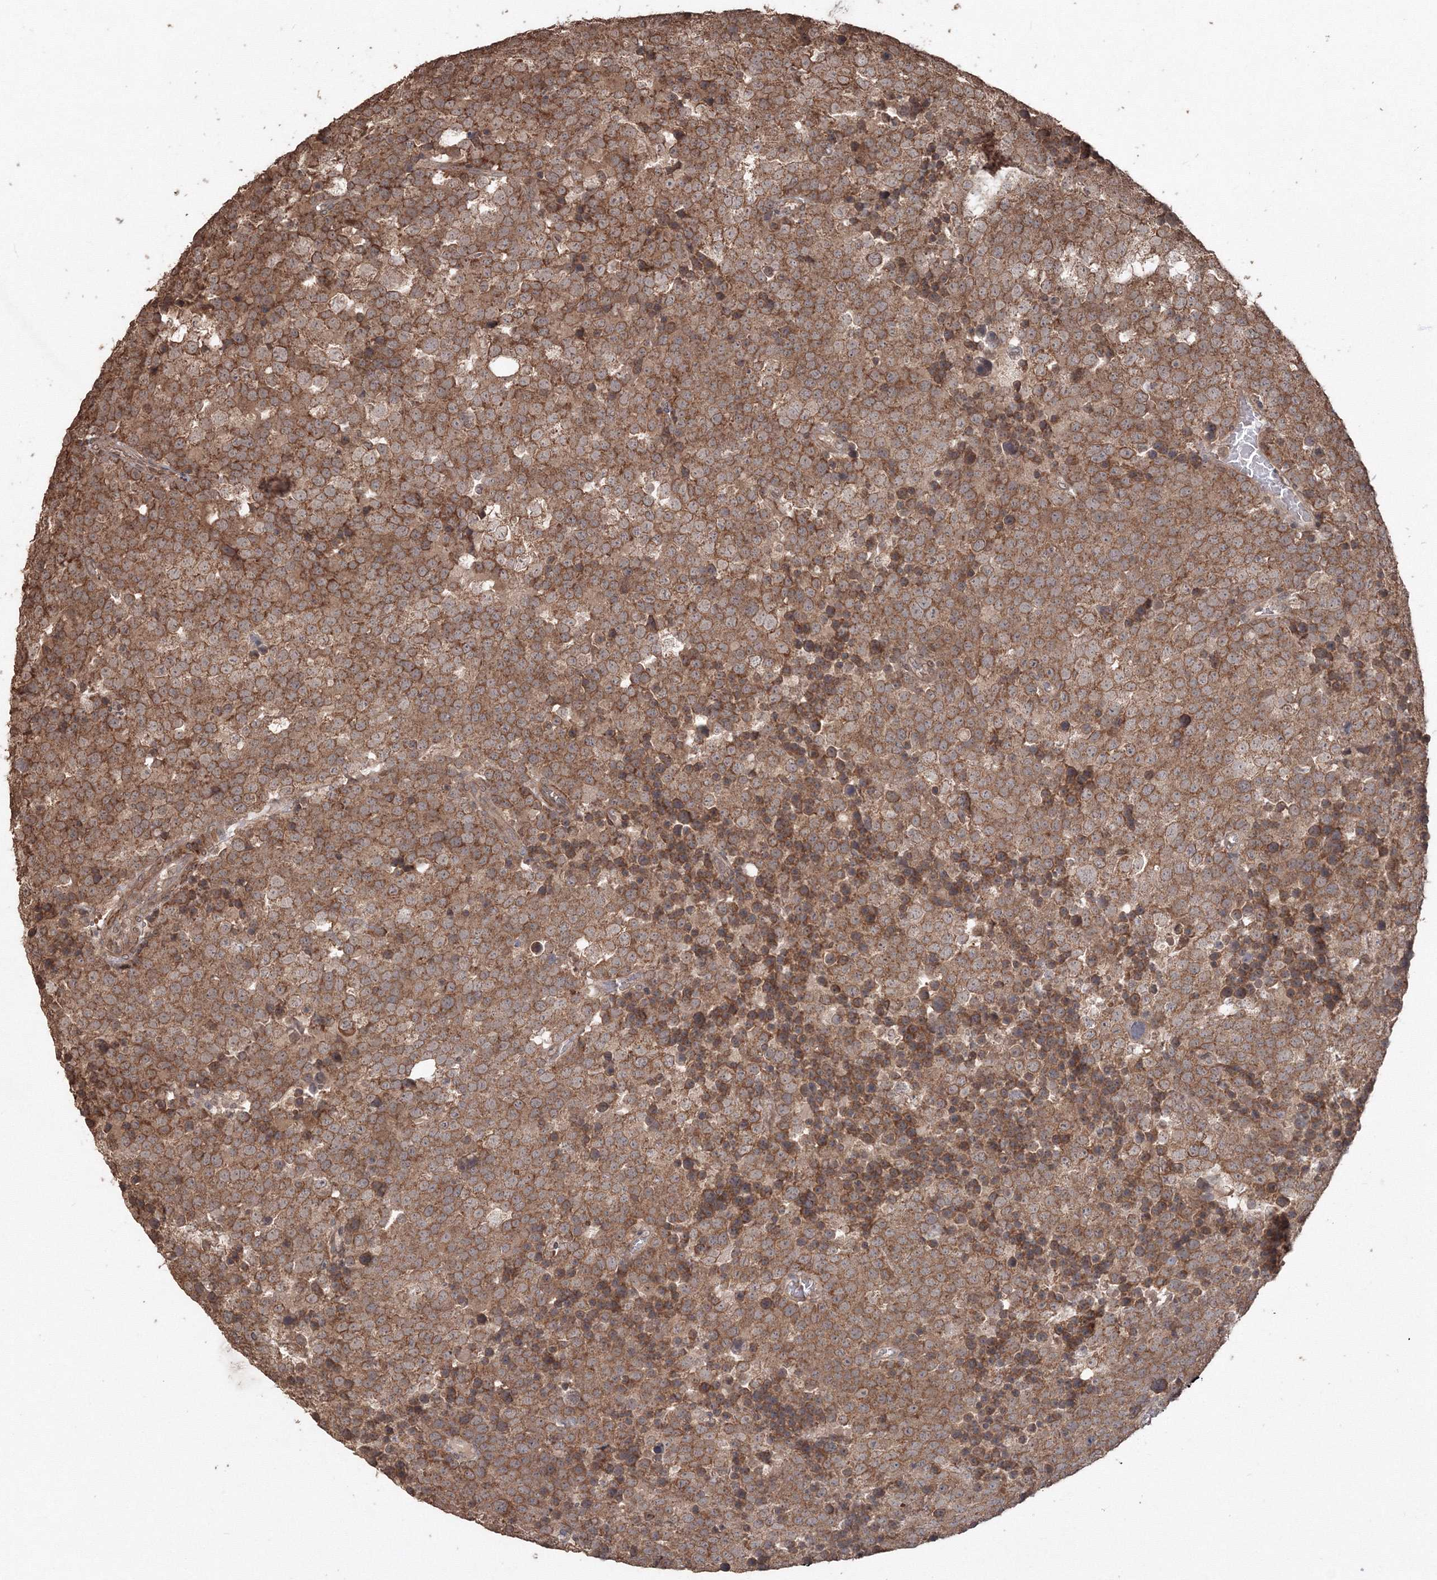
{"staining": {"intensity": "moderate", "quantity": ">75%", "location": "cytoplasmic/membranous"}, "tissue": "testis cancer", "cell_type": "Tumor cells", "image_type": "cancer", "snomed": [{"axis": "morphology", "description": "Seminoma, NOS"}, {"axis": "topography", "description": "Testis"}], "caption": "A high-resolution image shows immunohistochemistry staining of testis seminoma, which exhibits moderate cytoplasmic/membranous positivity in about >75% of tumor cells. Using DAB (3,3'-diaminobenzidine) (brown) and hematoxylin (blue) stains, captured at high magnification using brightfield microscopy.", "gene": "CCDC122", "patient": {"sex": "male", "age": 71}}